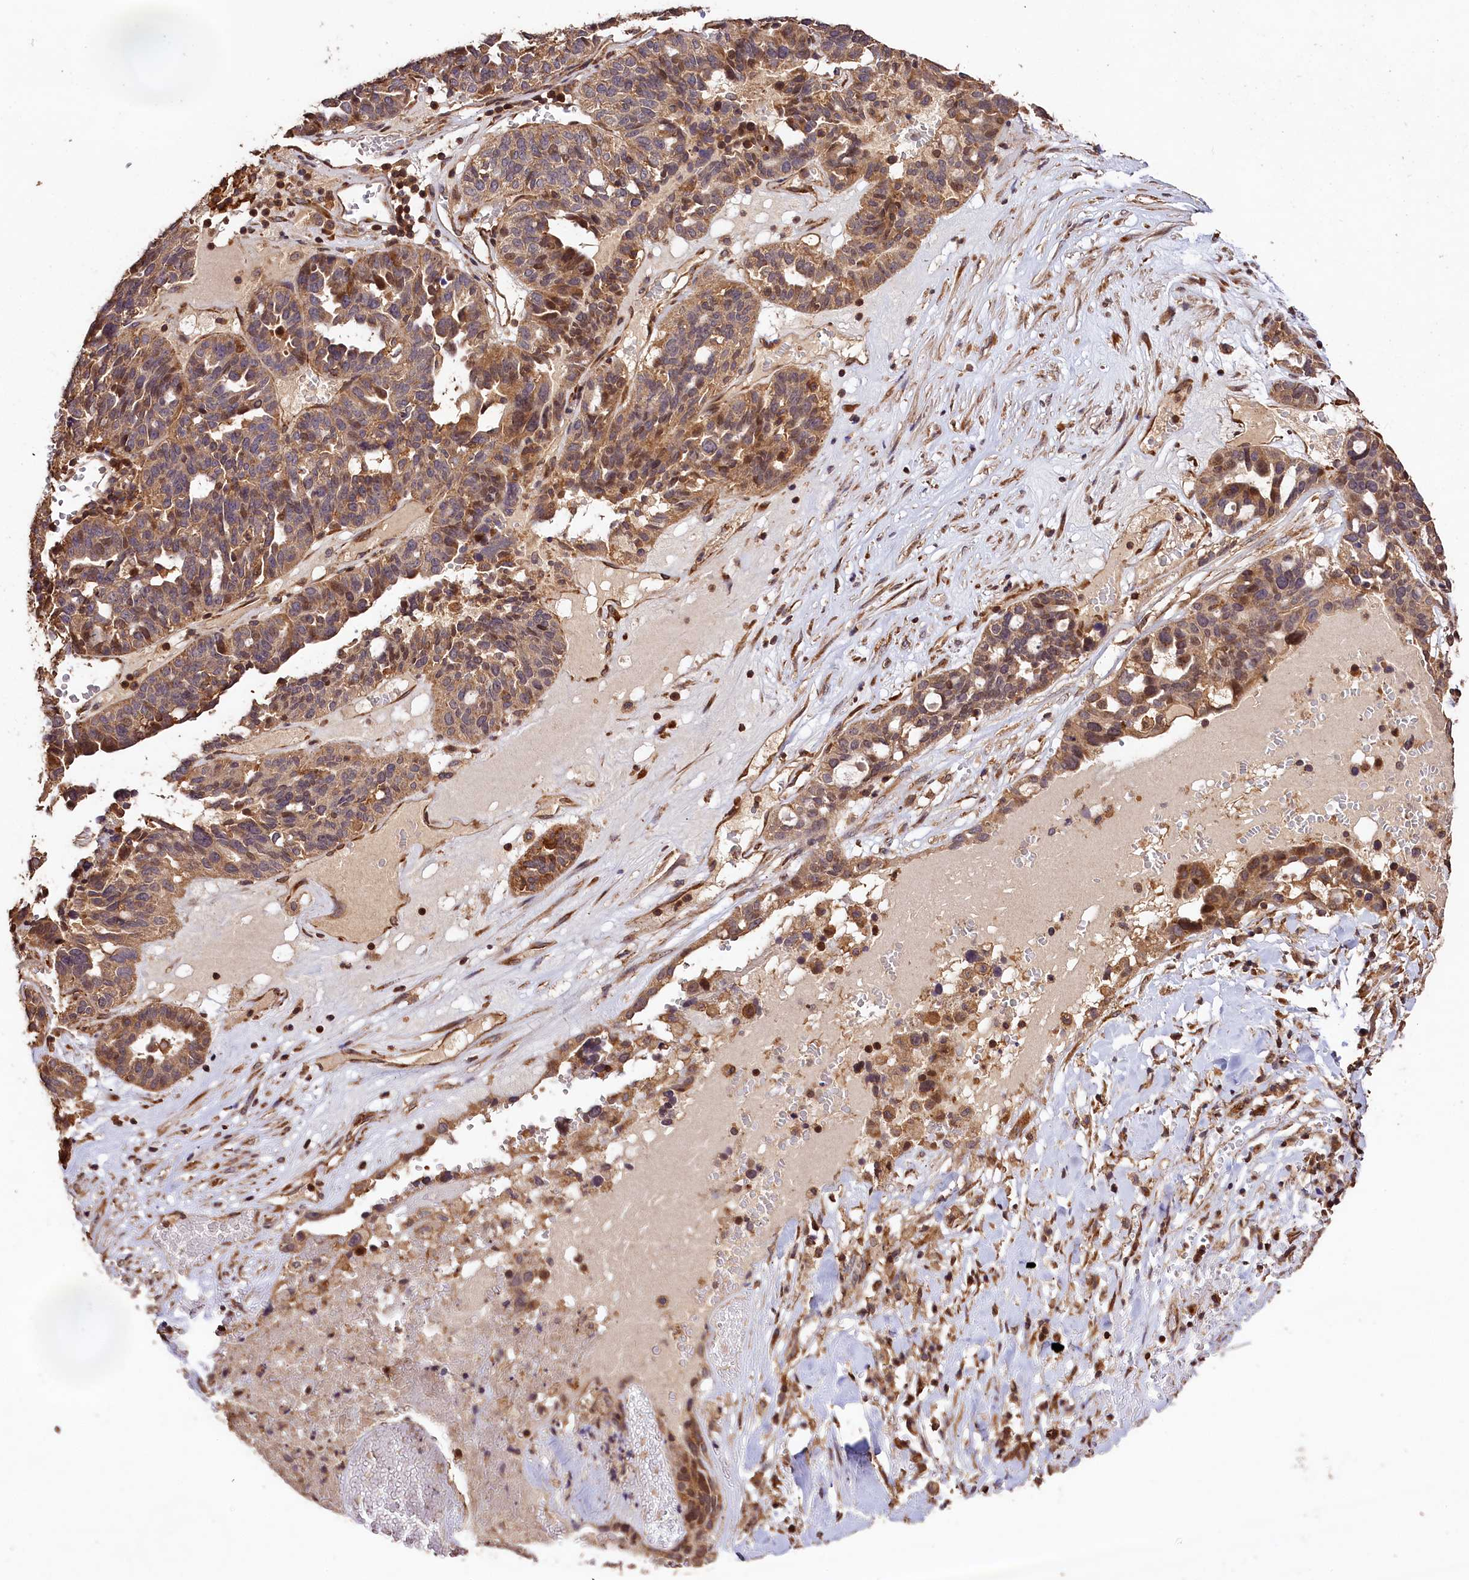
{"staining": {"intensity": "weak", "quantity": "25%-75%", "location": "cytoplasmic/membranous"}, "tissue": "ovarian cancer", "cell_type": "Tumor cells", "image_type": "cancer", "snomed": [{"axis": "morphology", "description": "Cystadenocarcinoma, serous, NOS"}, {"axis": "topography", "description": "Ovary"}], "caption": "Immunohistochemistry (IHC) histopathology image of human ovarian cancer (serous cystadenocarcinoma) stained for a protein (brown), which shows low levels of weak cytoplasmic/membranous staining in about 25%-75% of tumor cells.", "gene": "KPTN", "patient": {"sex": "female", "age": 59}}